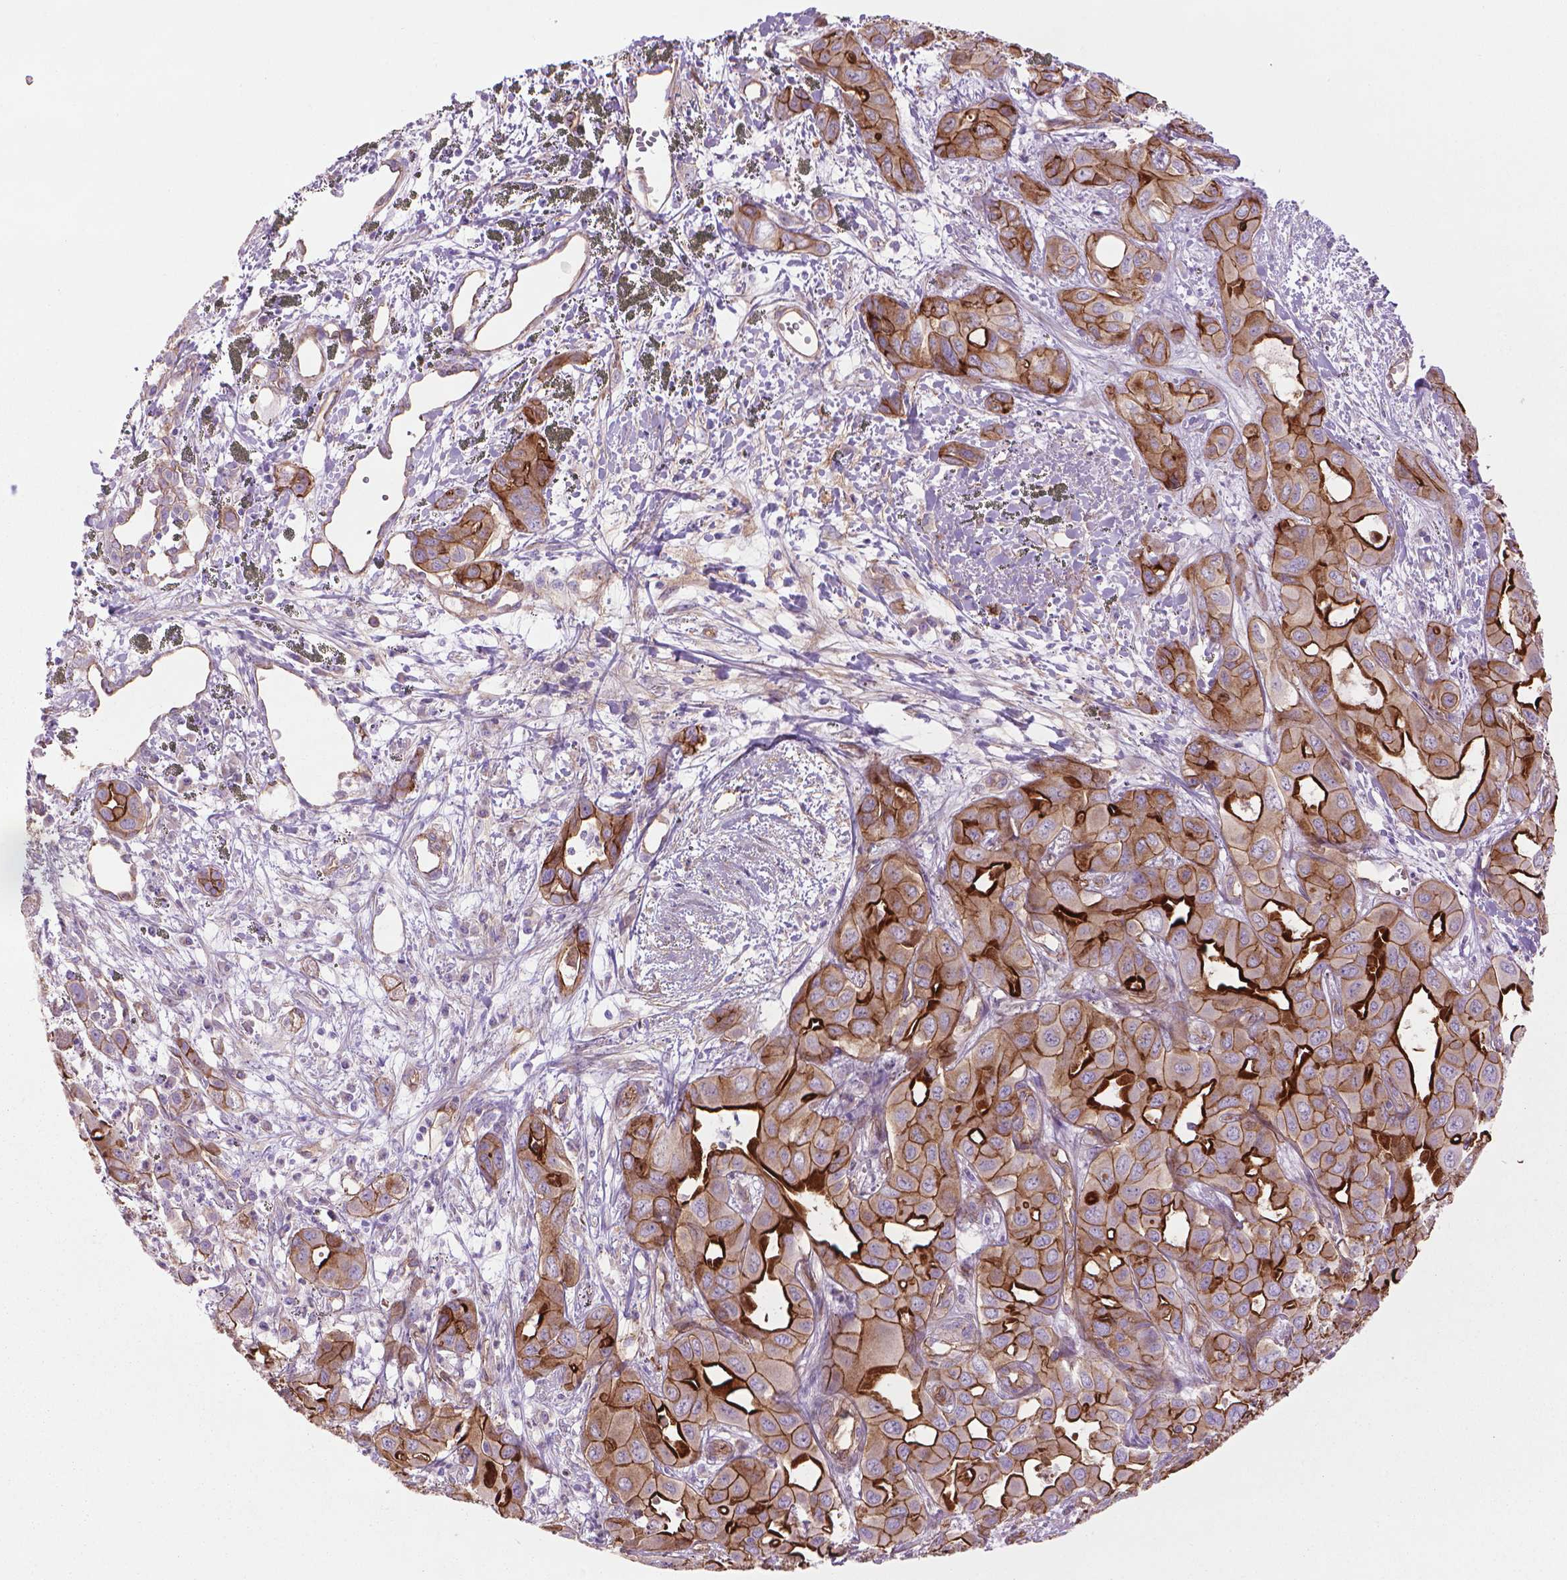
{"staining": {"intensity": "strong", "quantity": ">75%", "location": "cytoplasmic/membranous"}, "tissue": "liver cancer", "cell_type": "Tumor cells", "image_type": "cancer", "snomed": [{"axis": "morphology", "description": "Cholangiocarcinoma"}, {"axis": "topography", "description": "Liver"}], "caption": "This is an image of IHC staining of liver cancer, which shows strong staining in the cytoplasmic/membranous of tumor cells.", "gene": "TENT5A", "patient": {"sex": "female", "age": 60}}